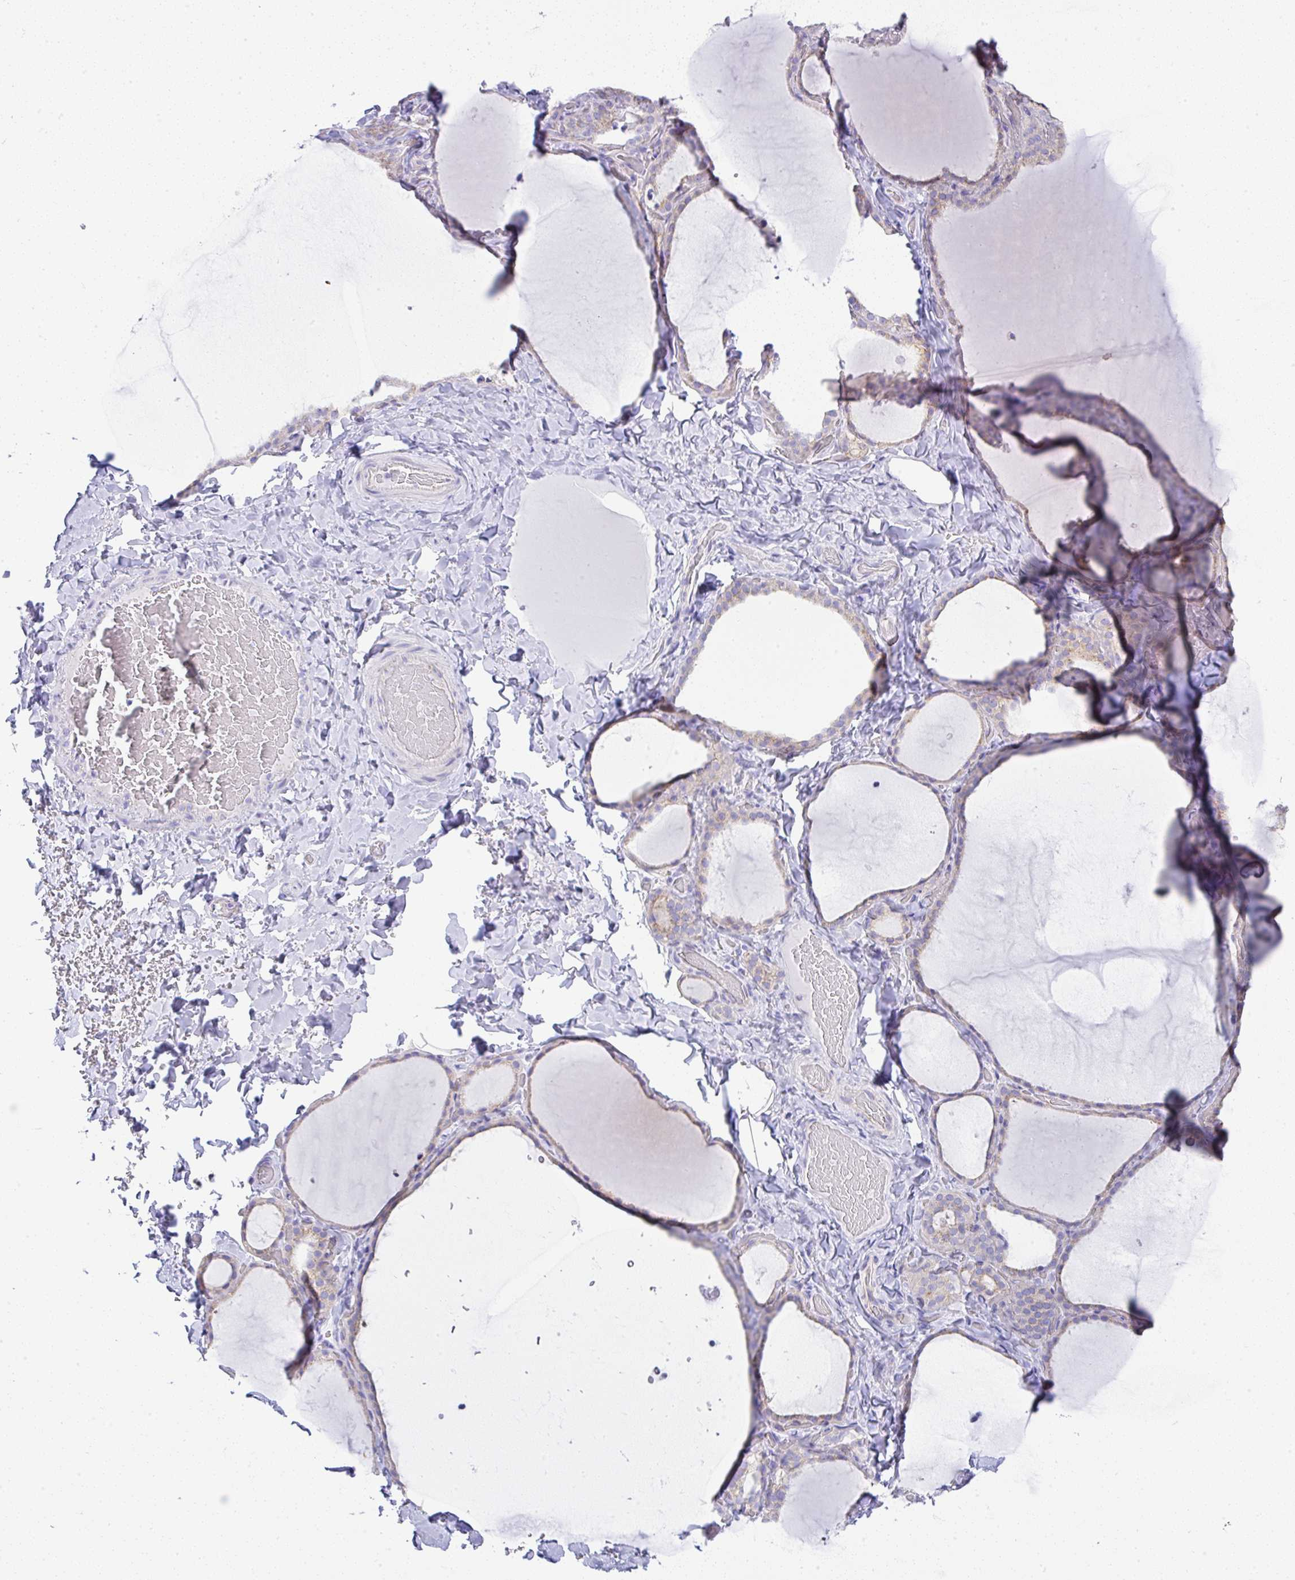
{"staining": {"intensity": "weak", "quantity": "25%-75%", "location": "cytoplasmic/membranous"}, "tissue": "thyroid gland", "cell_type": "Glandular cells", "image_type": "normal", "snomed": [{"axis": "morphology", "description": "Normal tissue, NOS"}, {"axis": "topography", "description": "Thyroid gland"}], "caption": "A micrograph showing weak cytoplasmic/membranous expression in about 25%-75% of glandular cells in unremarkable thyroid gland, as visualized by brown immunohistochemical staining.", "gene": "FAM177A1", "patient": {"sex": "female", "age": 22}}